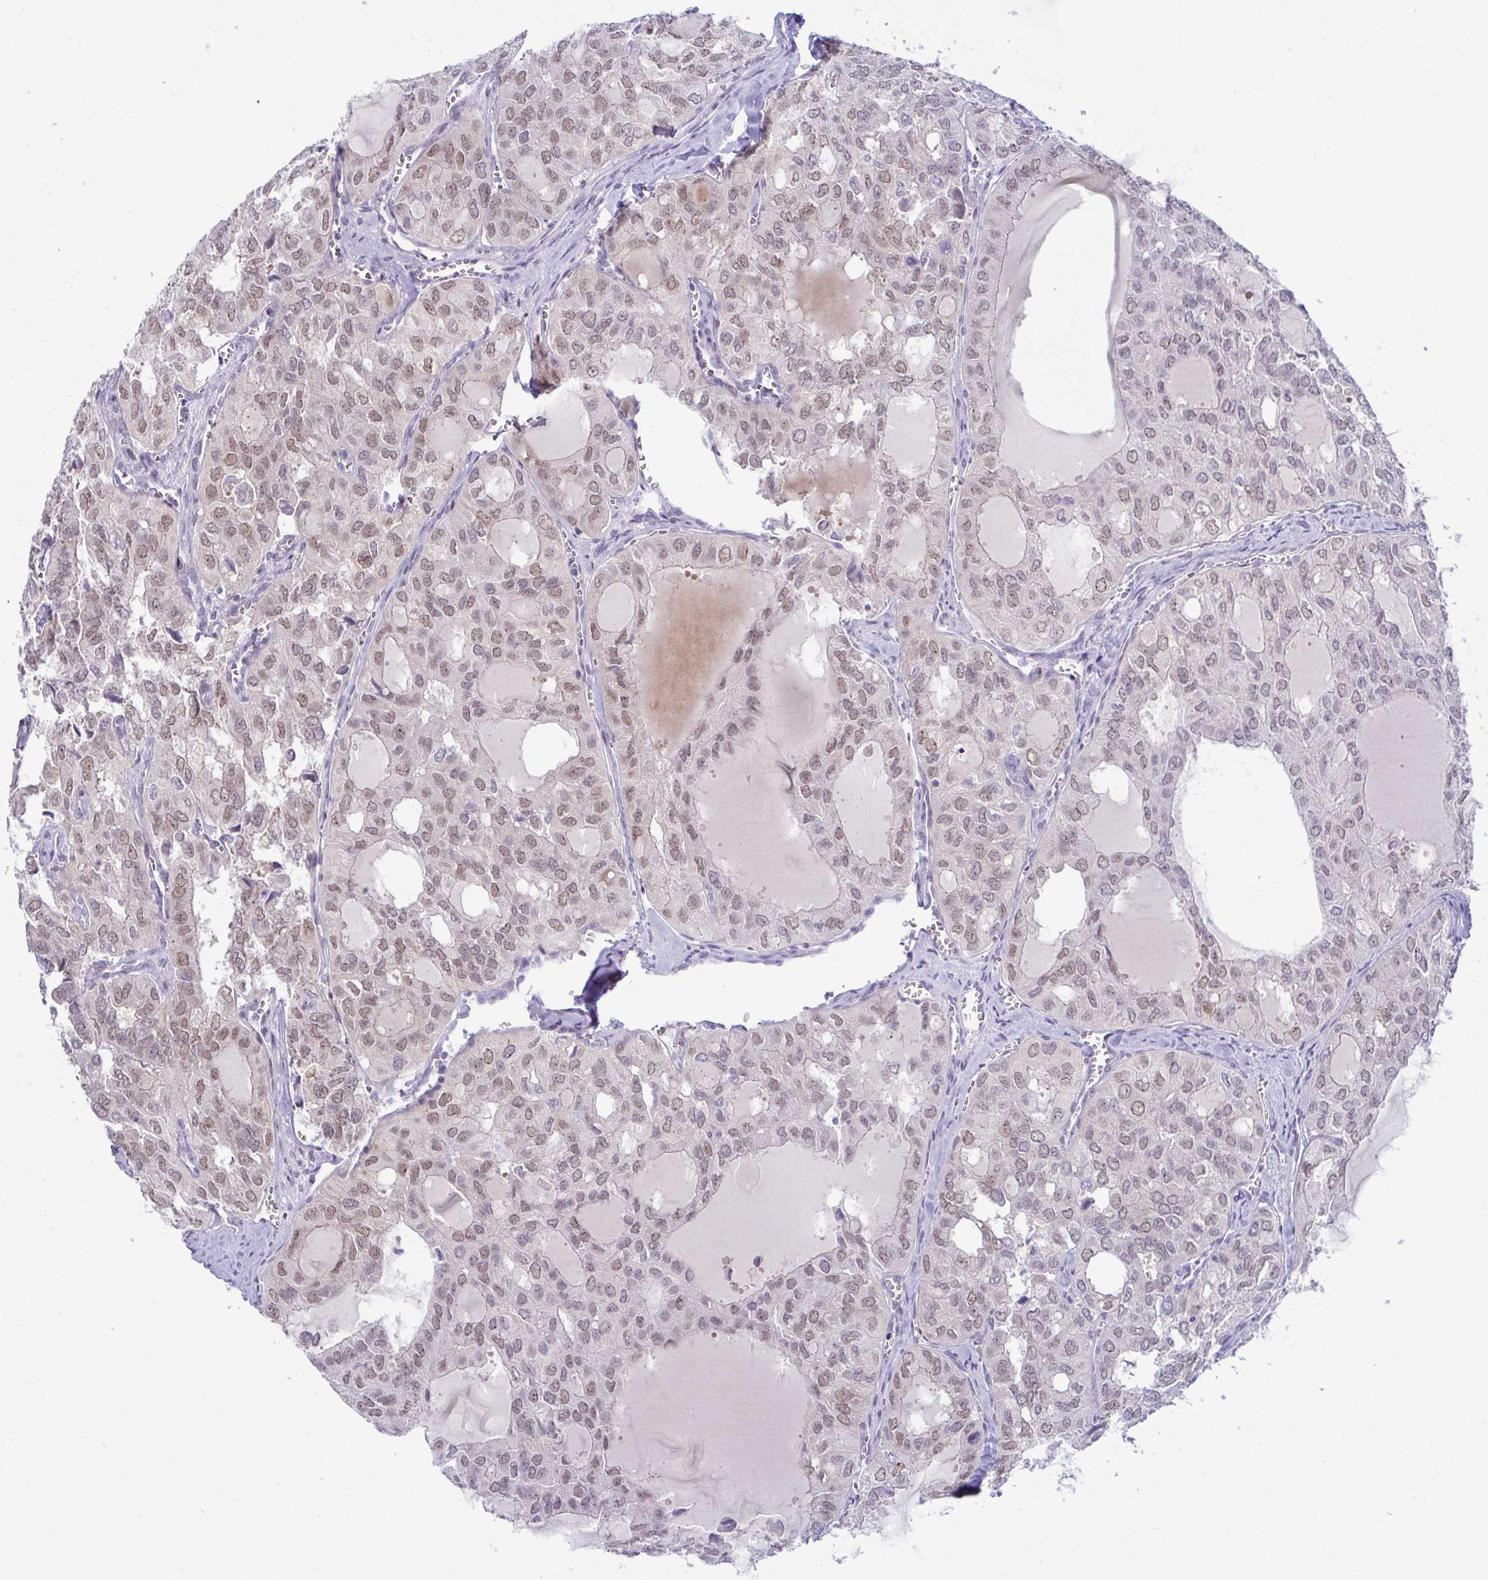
{"staining": {"intensity": "moderate", "quantity": "25%-75%", "location": "nuclear"}, "tissue": "thyroid cancer", "cell_type": "Tumor cells", "image_type": "cancer", "snomed": [{"axis": "morphology", "description": "Follicular adenoma carcinoma, NOS"}, {"axis": "topography", "description": "Thyroid gland"}], "caption": "Immunohistochemical staining of thyroid cancer (follicular adenoma carcinoma) reveals medium levels of moderate nuclear positivity in about 25%-75% of tumor cells. The staining was performed using DAB, with brown indicating positive protein expression. Nuclei are stained blue with hematoxylin.", "gene": "USP35", "patient": {"sex": "male", "age": 75}}